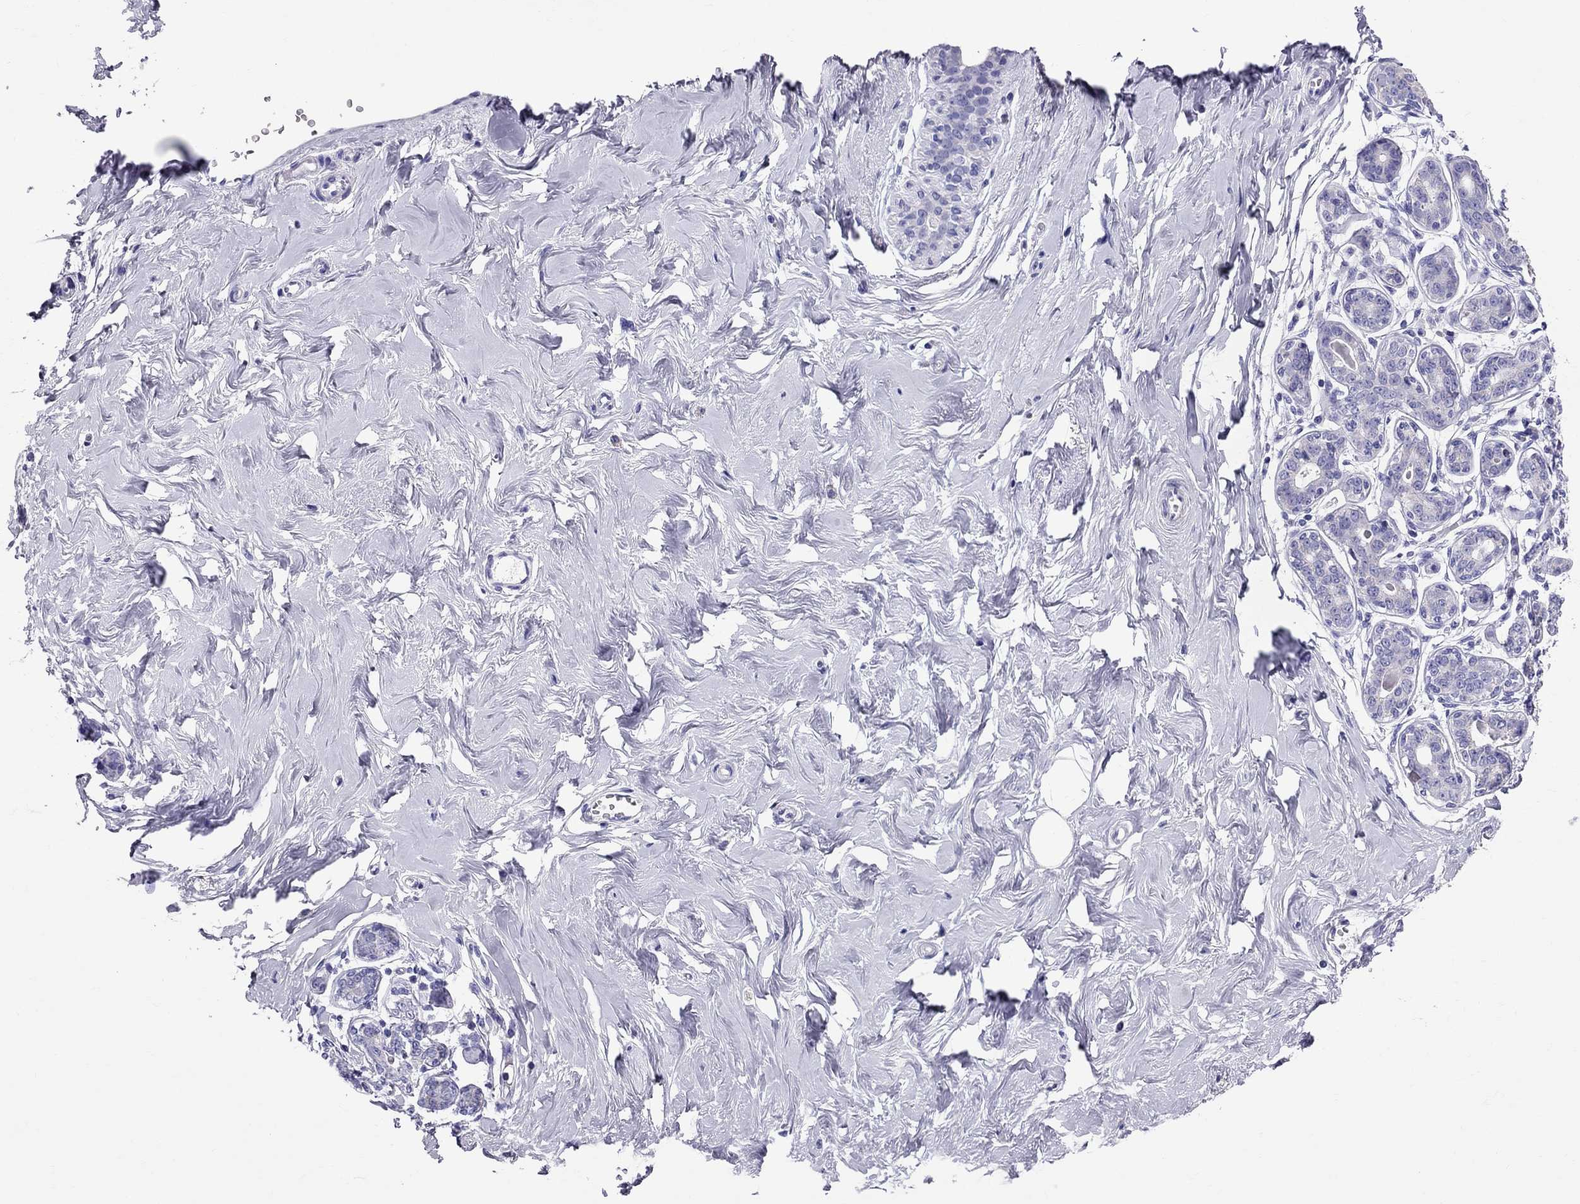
{"staining": {"intensity": "negative", "quantity": "none", "location": "none"}, "tissue": "breast", "cell_type": "Adipocytes", "image_type": "normal", "snomed": [{"axis": "morphology", "description": "Normal tissue, NOS"}, {"axis": "topography", "description": "Skin"}, {"axis": "topography", "description": "Breast"}], "caption": "DAB (3,3'-diaminobenzidine) immunohistochemical staining of benign human breast displays no significant expression in adipocytes. (DAB immunohistochemistry with hematoxylin counter stain).", "gene": "TTLL13", "patient": {"sex": "female", "age": 43}}